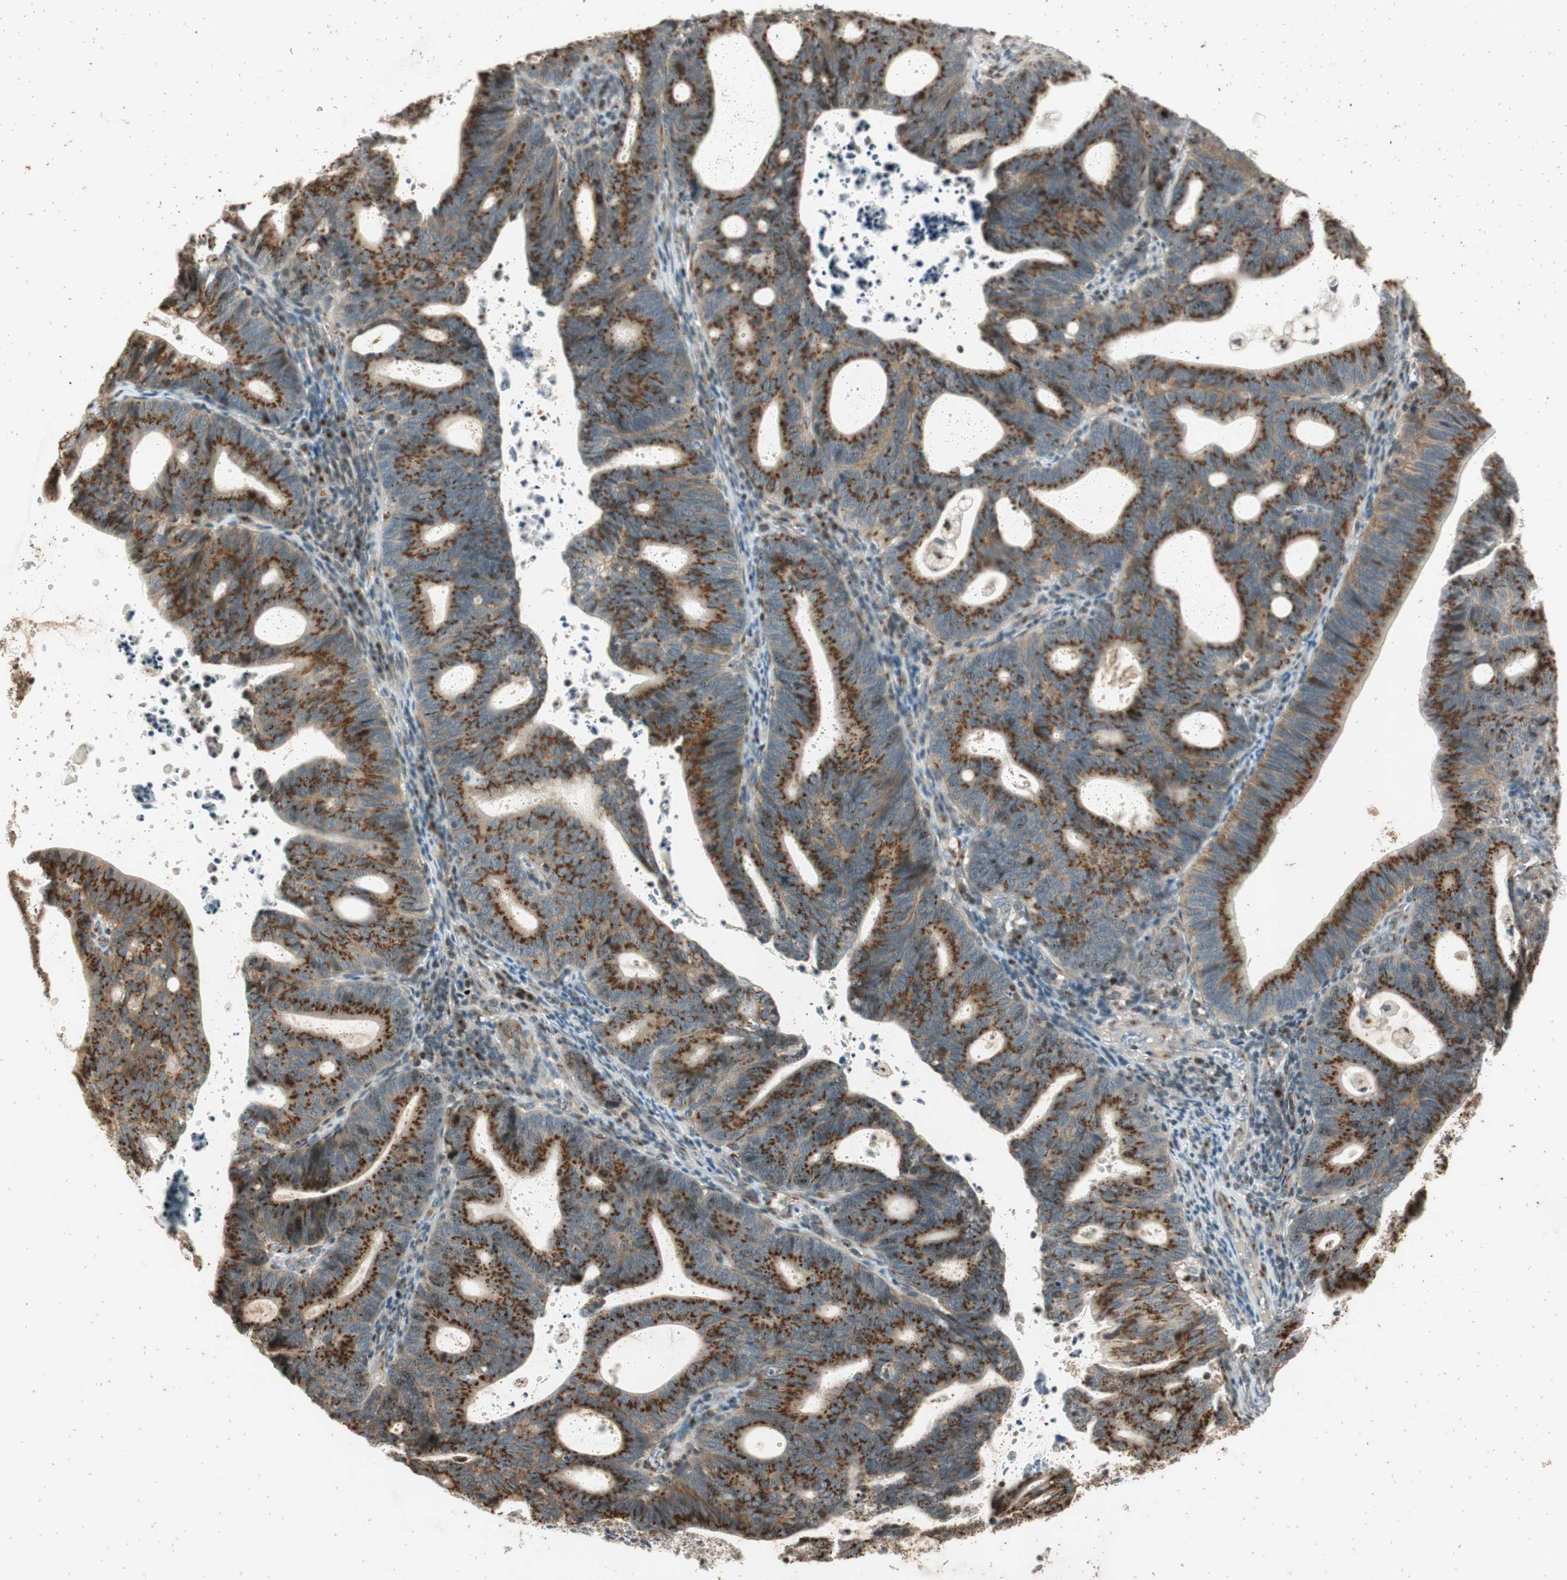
{"staining": {"intensity": "moderate", "quantity": ">75%", "location": "cytoplasmic/membranous"}, "tissue": "endometrial cancer", "cell_type": "Tumor cells", "image_type": "cancer", "snomed": [{"axis": "morphology", "description": "Adenocarcinoma, NOS"}, {"axis": "topography", "description": "Uterus"}], "caption": "Protein expression analysis of human endometrial cancer reveals moderate cytoplasmic/membranous expression in about >75% of tumor cells.", "gene": "NEO1", "patient": {"sex": "female", "age": 83}}